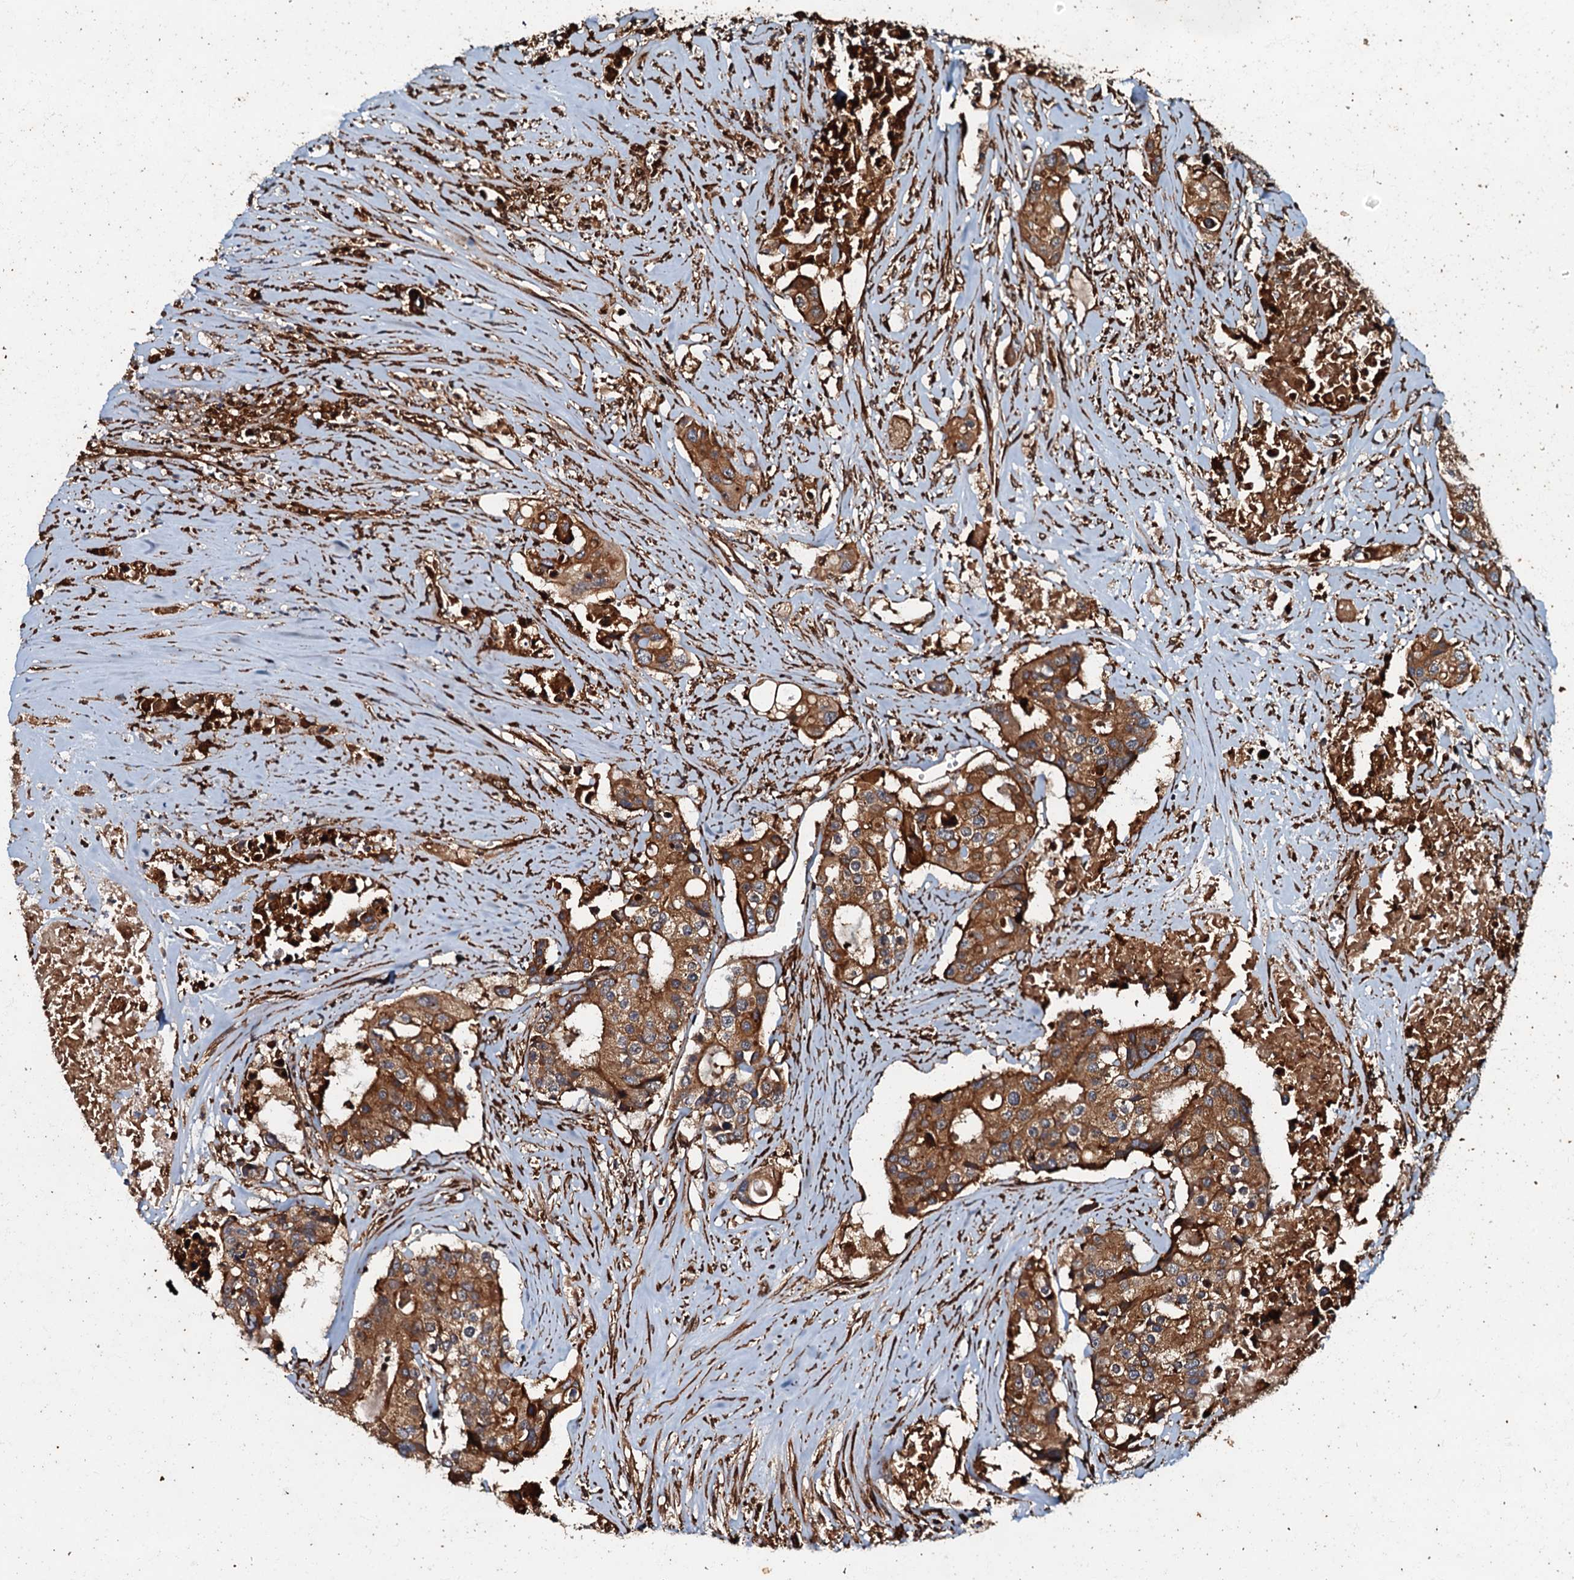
{"staining": {"intensity": "strong", "quantity": ">75%", "location": "cytoplasmic/membranous"}, "tissue": "colorectal cancer", "cell_type": "Tumor cells", "image_type": "cancer", "snomed": [{"axis": "morphology", "description": "Adenocarcinoma, NOS"}, {"axis": "topography", "description": "Colon"}], "caption": "IHC micrograph of neoplastic tissue: human colorectal cancer (adenocarcinoma) stained using IHC exhibits high levels of strong protein expression localized specifically in the cytoplasmic/membranous of tumor cells, appearing as a cytoplasmic/membranous brown color.", "gene": "BLOC1S6", "patient": {"sex": "male", "age": 77}}